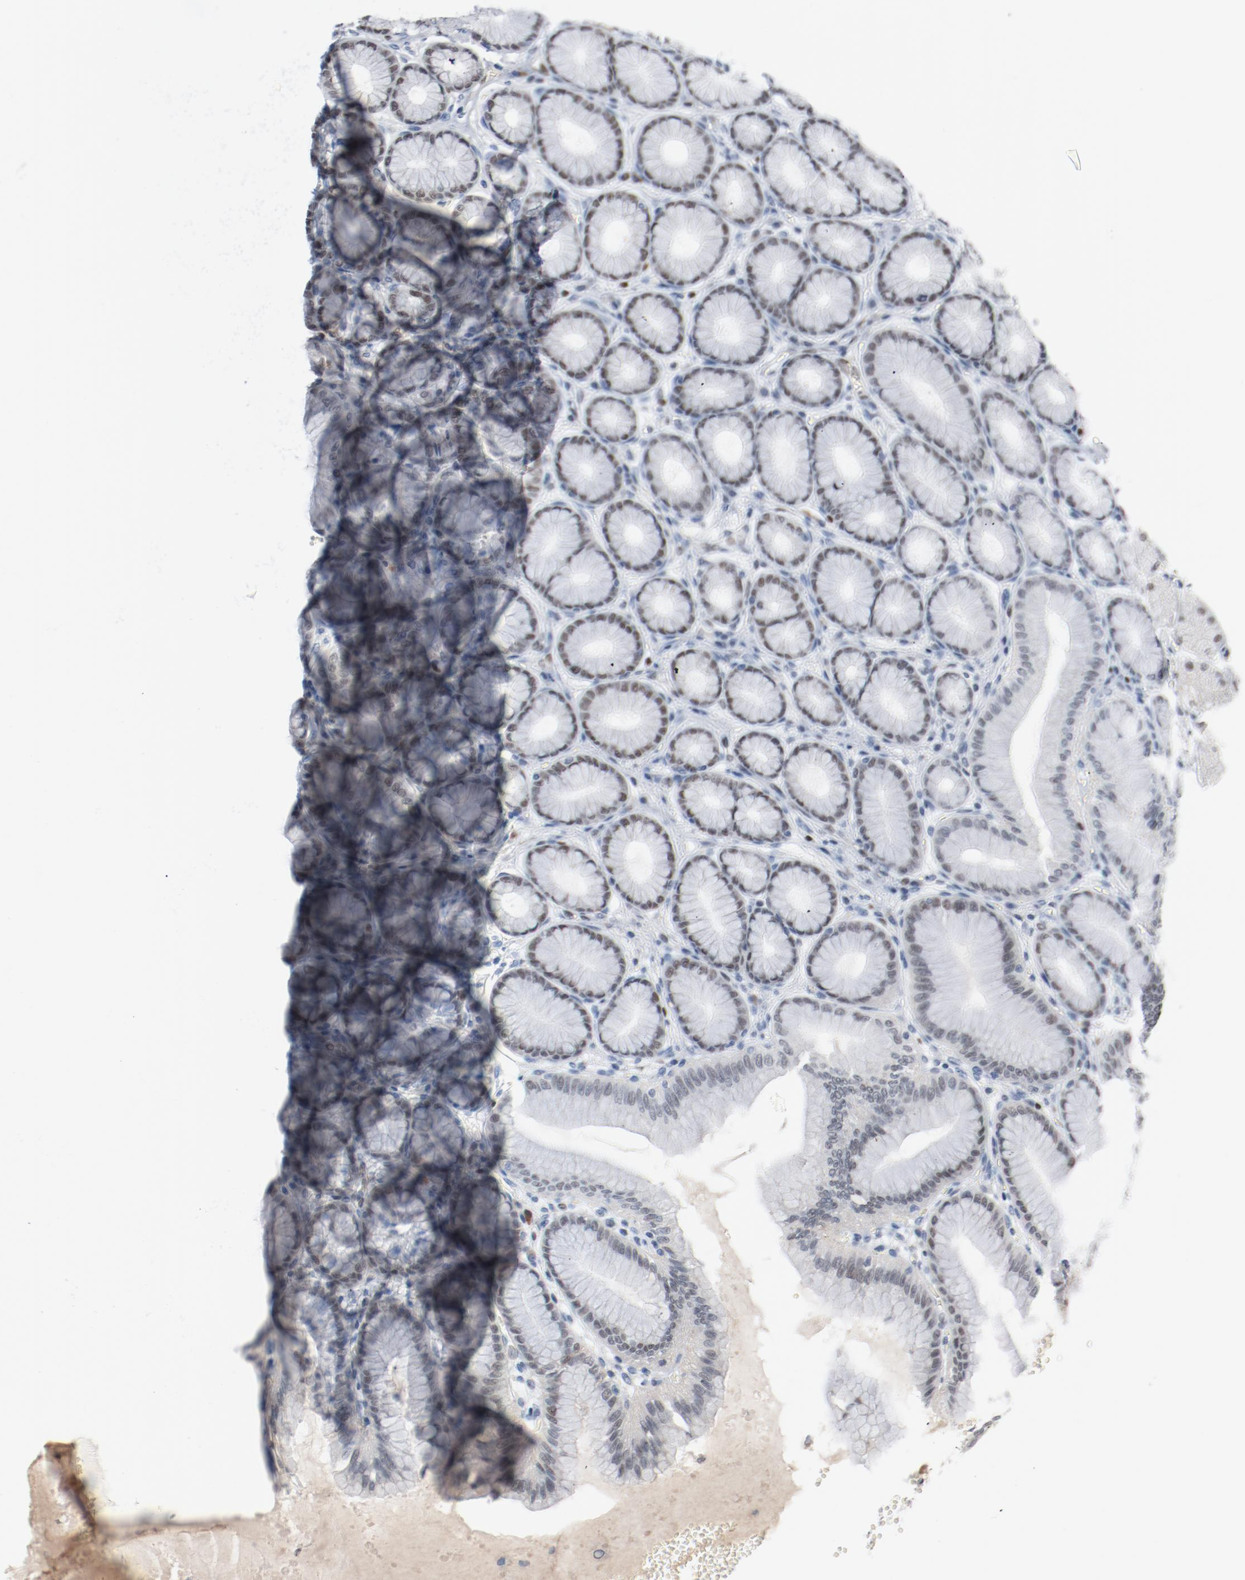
{"staining": {"intensity": "weak", "quantity": "25%-75%", "location": "nuclear"}, "tissue": "stomach", "cell_type": "Glandular cells", "image_type": "normal", "snomed": [{"axis": "morphology", "description": "Normal tissue, NOS"}, {"axis": "topography", "description": "Stomach"}, {"axis": "topography", "description": "Stomach, lower"}], "caption": "Immunohistochemistry staining of unremarkable stomach, which exhibits low levels of weak nuclear positivity in approximately 25%-75% of glandular cells indicating weak nuclear protein positivity. The staining was performed using DAB (brown) for protein detection and nuclei were counterstained in hematoxylin (blue).", "gene": "ENSG00000285708", "patient": {"sex": "male", "age": 76}}